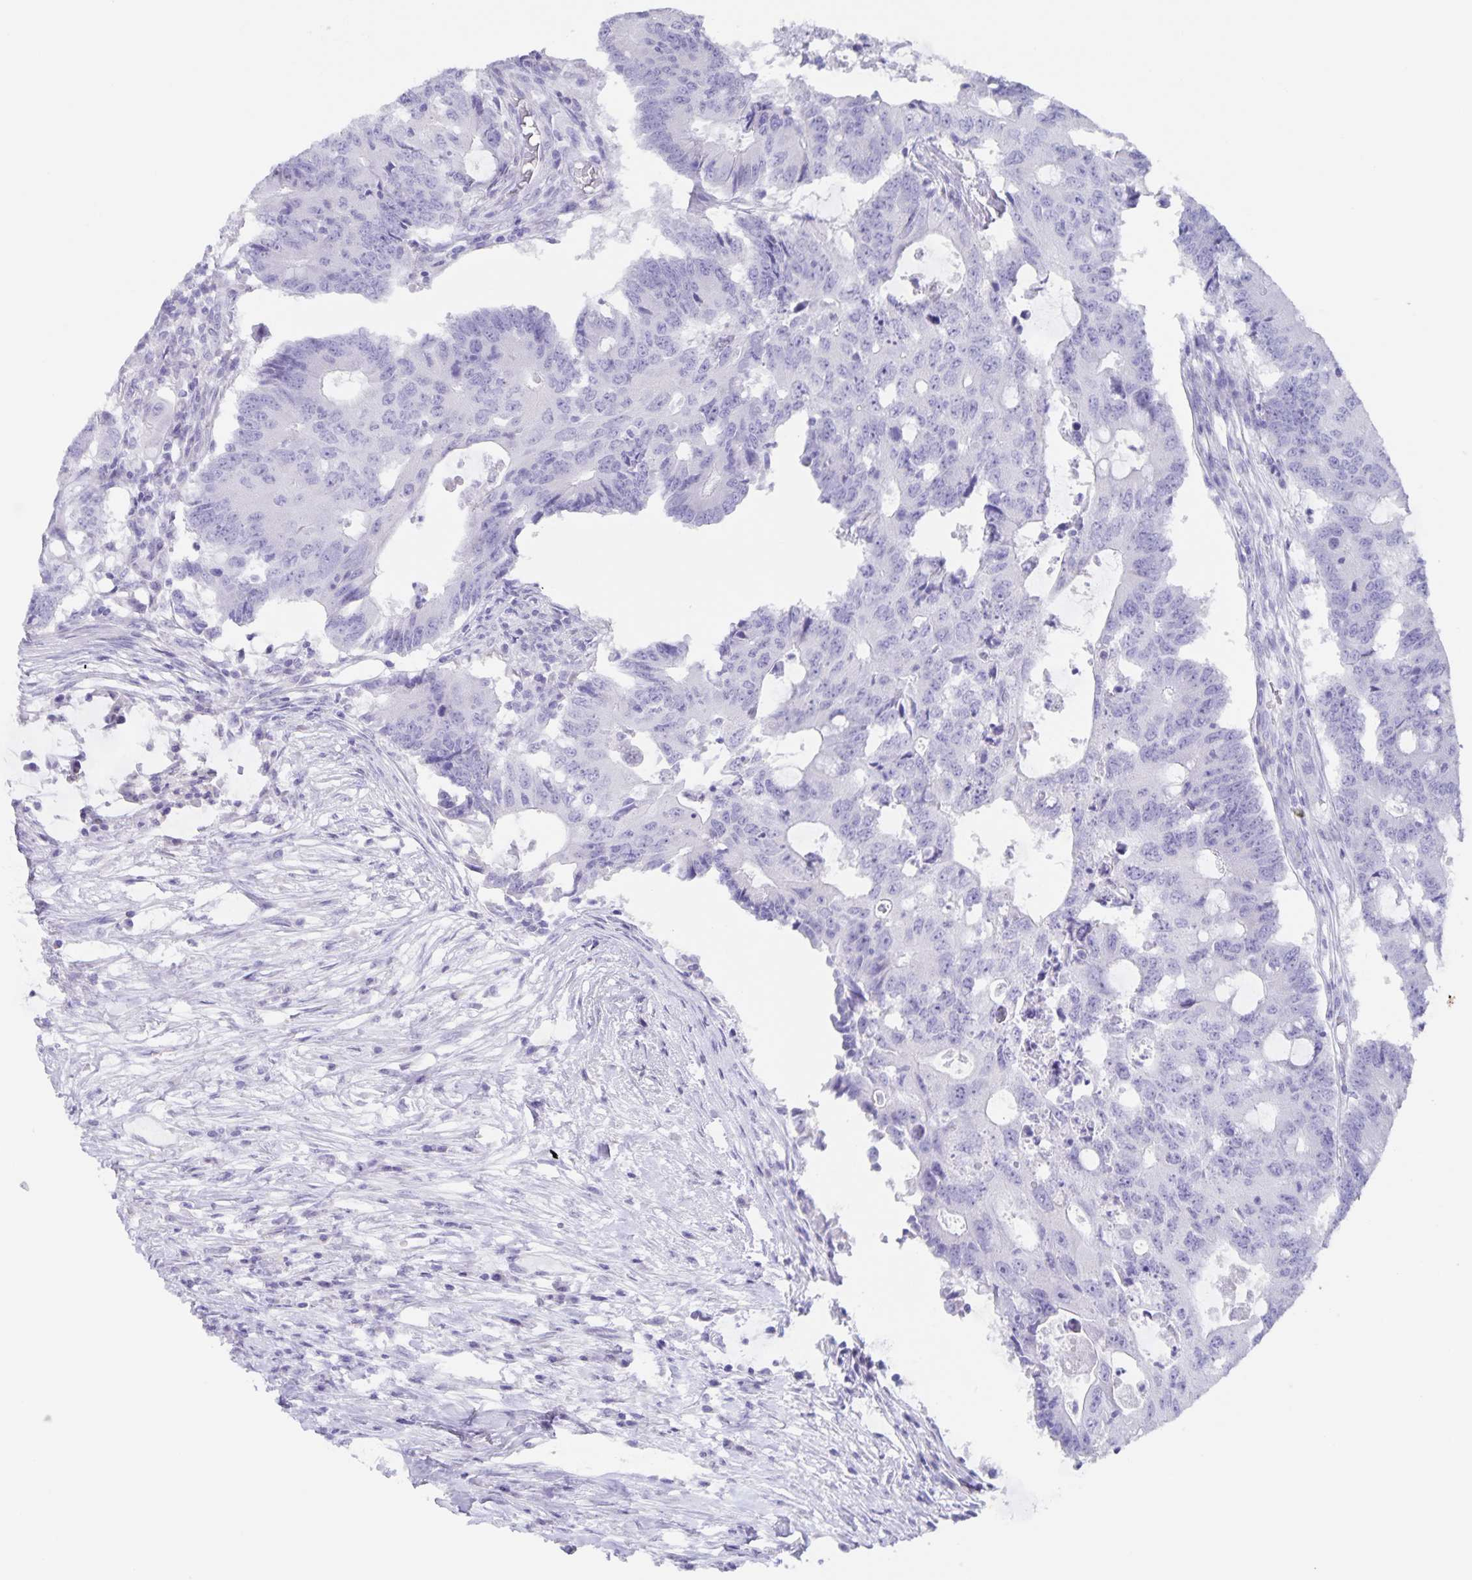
{"staining": {"intensity": "negative", "quantity": "none", "location": "none"}, "tissue": "colorectal cancer", "cell_type": "Tumor cells", "image_type": "cancer", "snomed": [{"axis": "morphology", "description": "Adenocarcinoma, NOS"}, {"axis": "topography", "description": "Colon"}], "caption": "High magnification brightfield microscopy of colorectal adenocarcinoma stained with DAB (3,3'-diaminobenzidine) (brown) and counterstained with hematoxylin (blue): tumor cells show no significant staining. Nuclei are stained in blue.", "gene": "AQP4", "patient": {"sex": "male", "age": 71}}